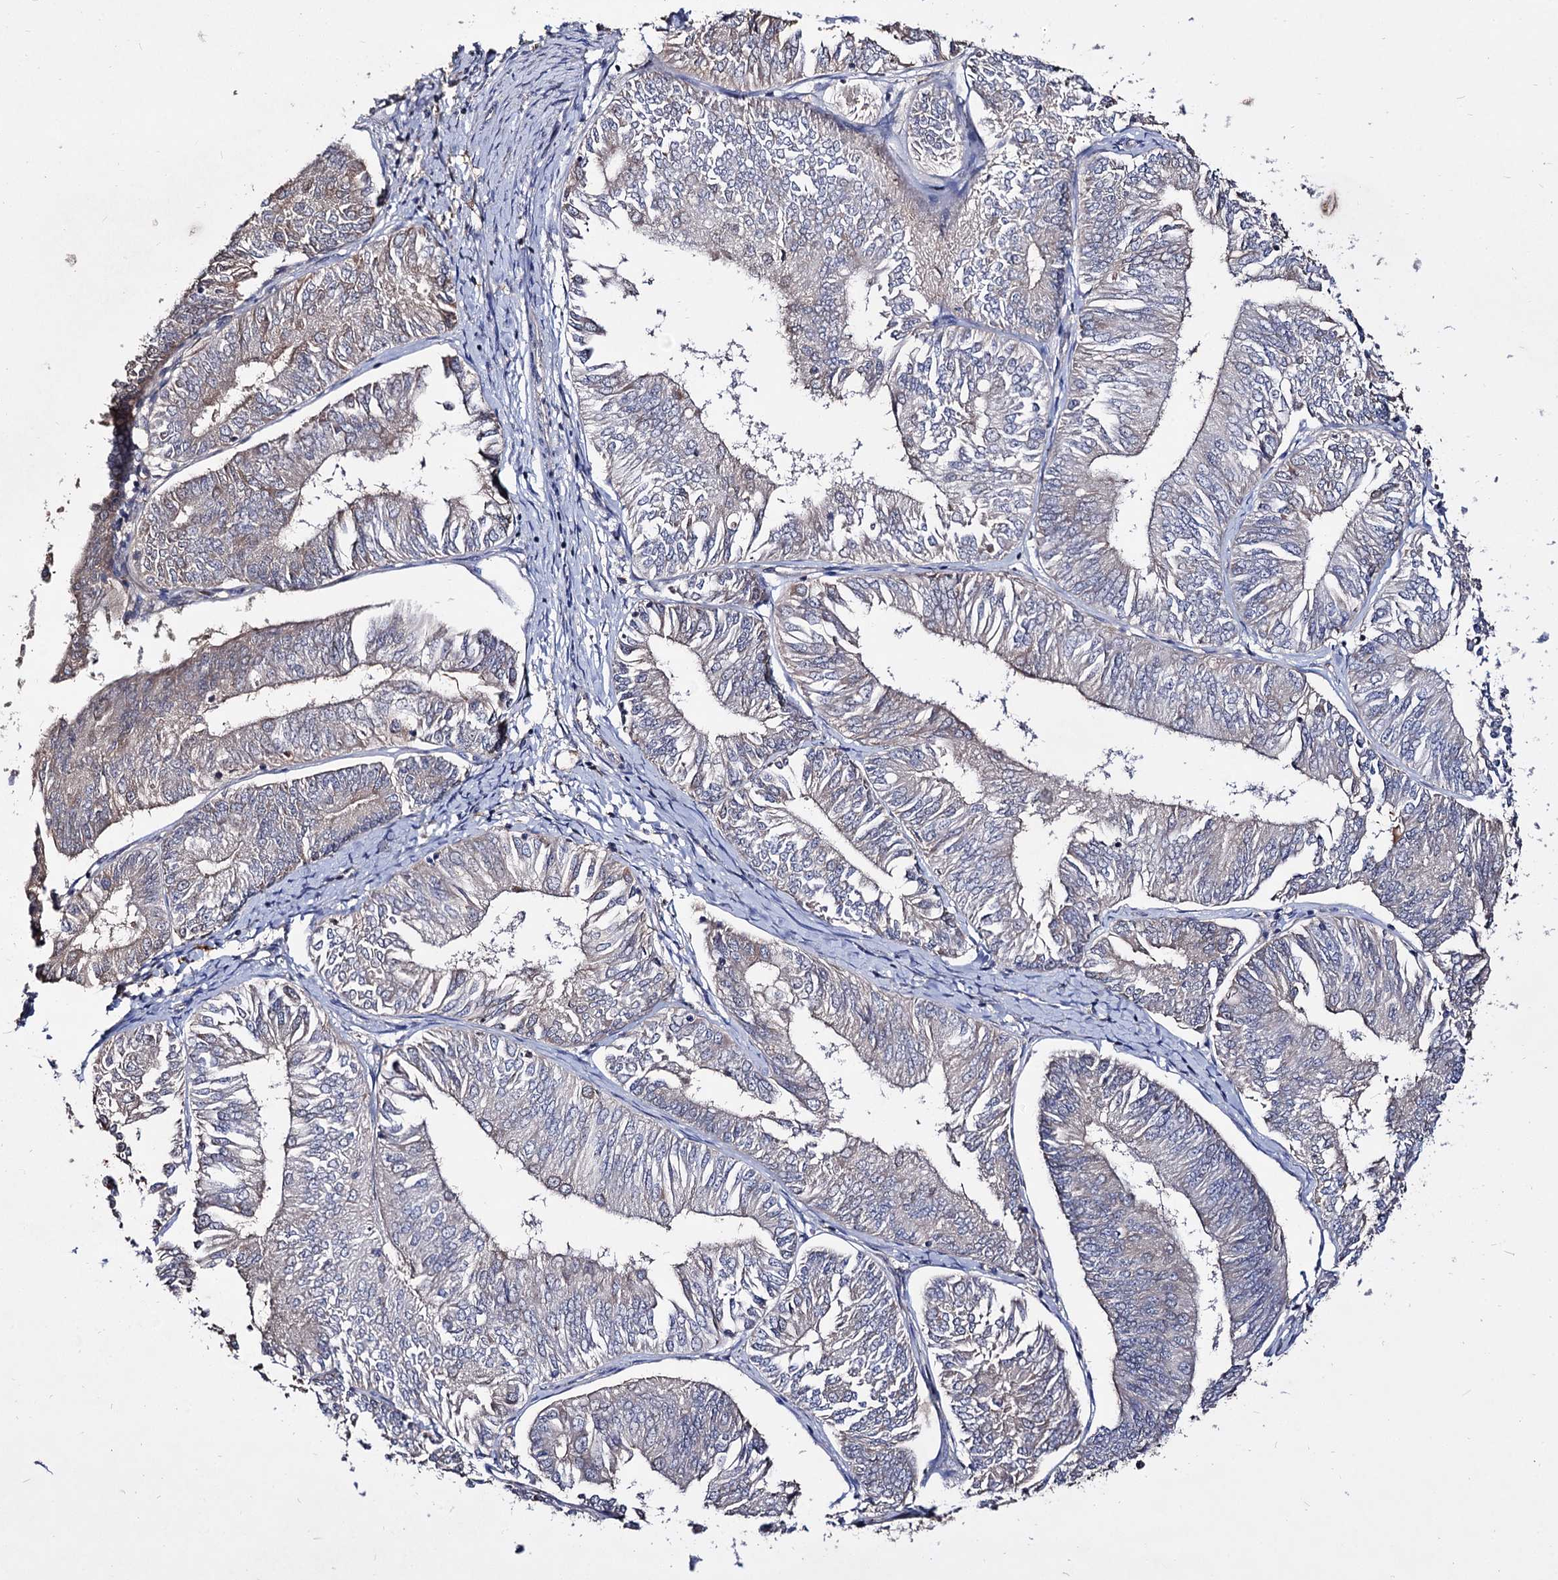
{"staining": {"intensity": "negative", "quantity": "none", "location": "none"}, "tissue": "endometrial cancer", "cell_type": "Tumor cells", "image_type": "cancer", "snomed": [{"axis": "morphology", "description": "Adenocarcinoma, NOS"}, {"axis": "topography", "description": "Endometrium"}], "caption": "Tumor cells are negative for protein expression in human endometrial adenocarcinoma.", "gene": "ARFIP2", "patient": {"sex": "female", "age": 58}}